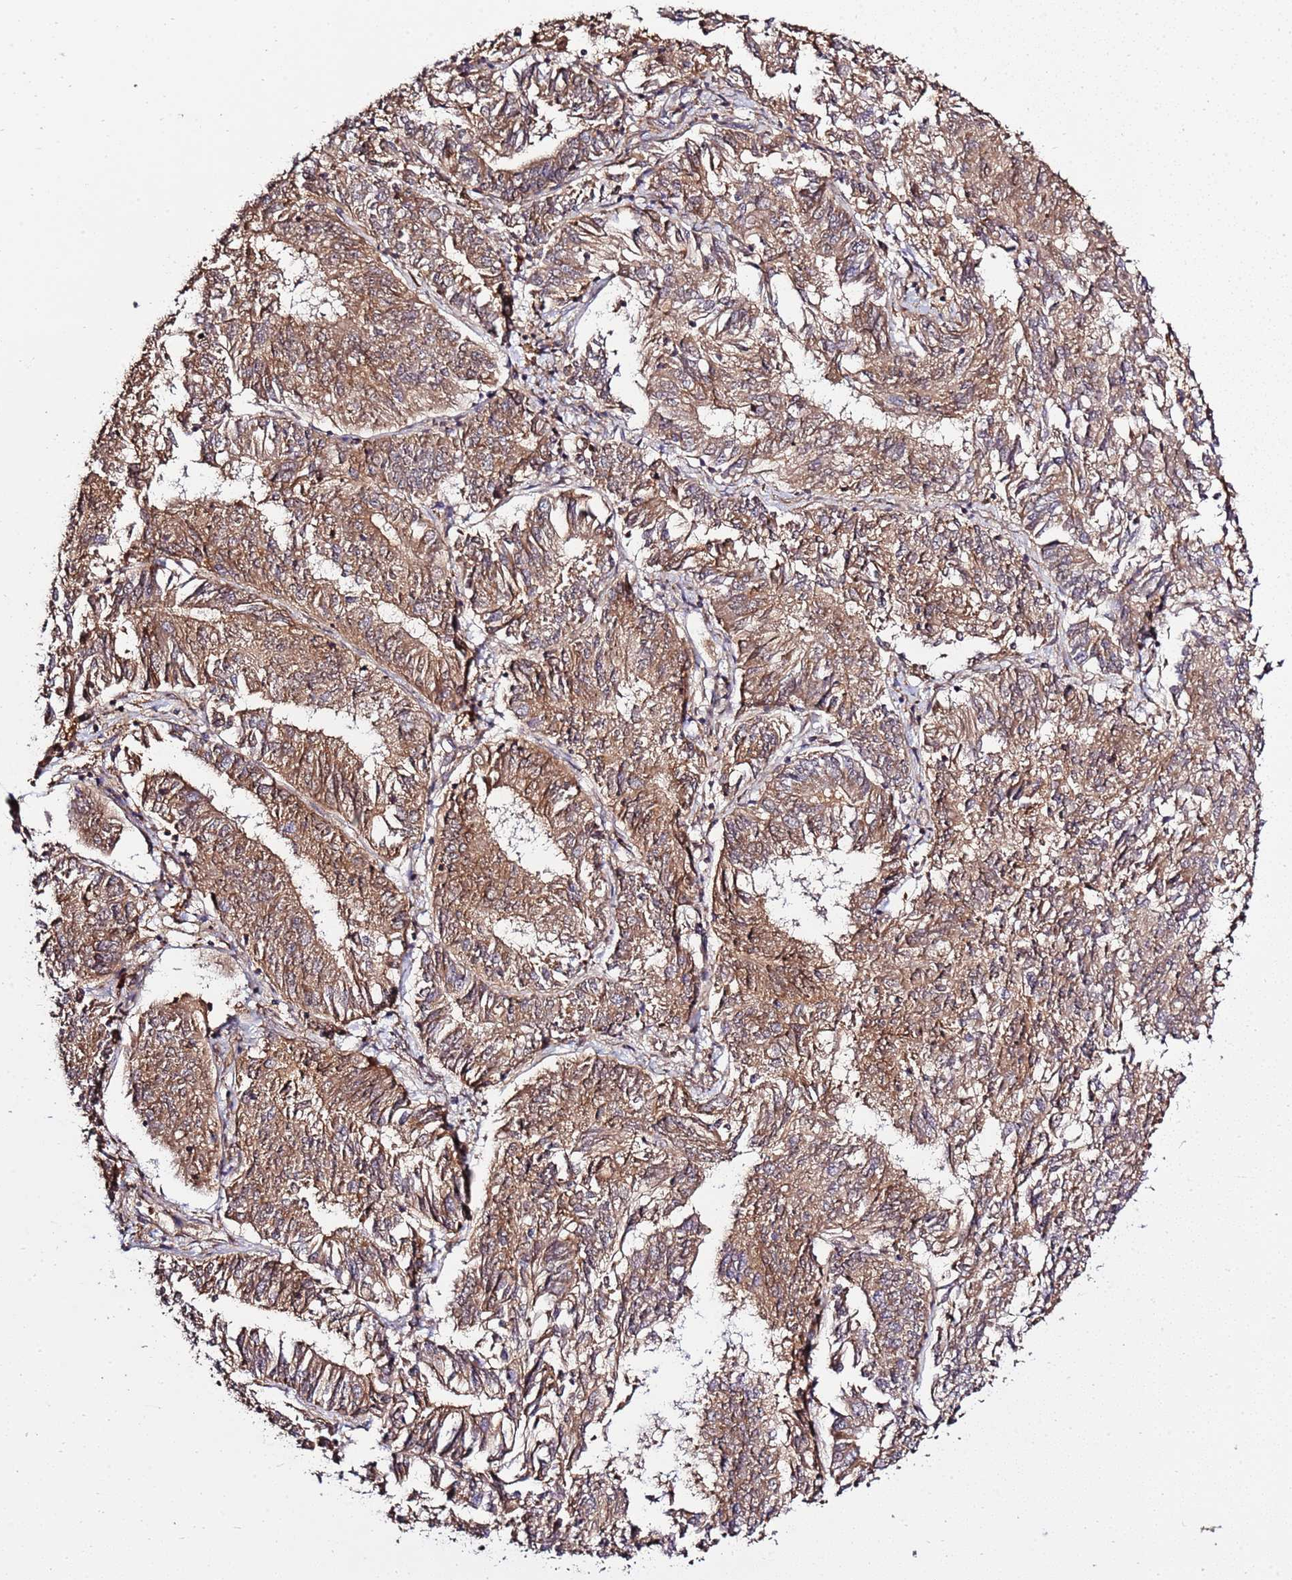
{"staining": {"intensity": "moderate", "quantity": ">75%", "location": "cytoplasmic/membranous"}, "tissue": "endometrial cancer", "cell_type": "Tumor cells", "image_type": "cancer", "snomed": [{"axis": "morphology", "description": "Adenocarcinoma, NOS"}, {"axis": "topography", "description": "Endometrium"}], "caption": "High-magnification brightfield microscopy of endometrial cancer (adenocarcinoma) stained with DAB (3,3'-diaminobenzidine) (brown) and counterstained with hematoxylin (blue). tumor cells exhibit moderate cytoplasmic/membranous expression is appreciated in approximately>75% of cells.", "gene": "ZNF624", "patient": {"sex": "female", "age": 58}}